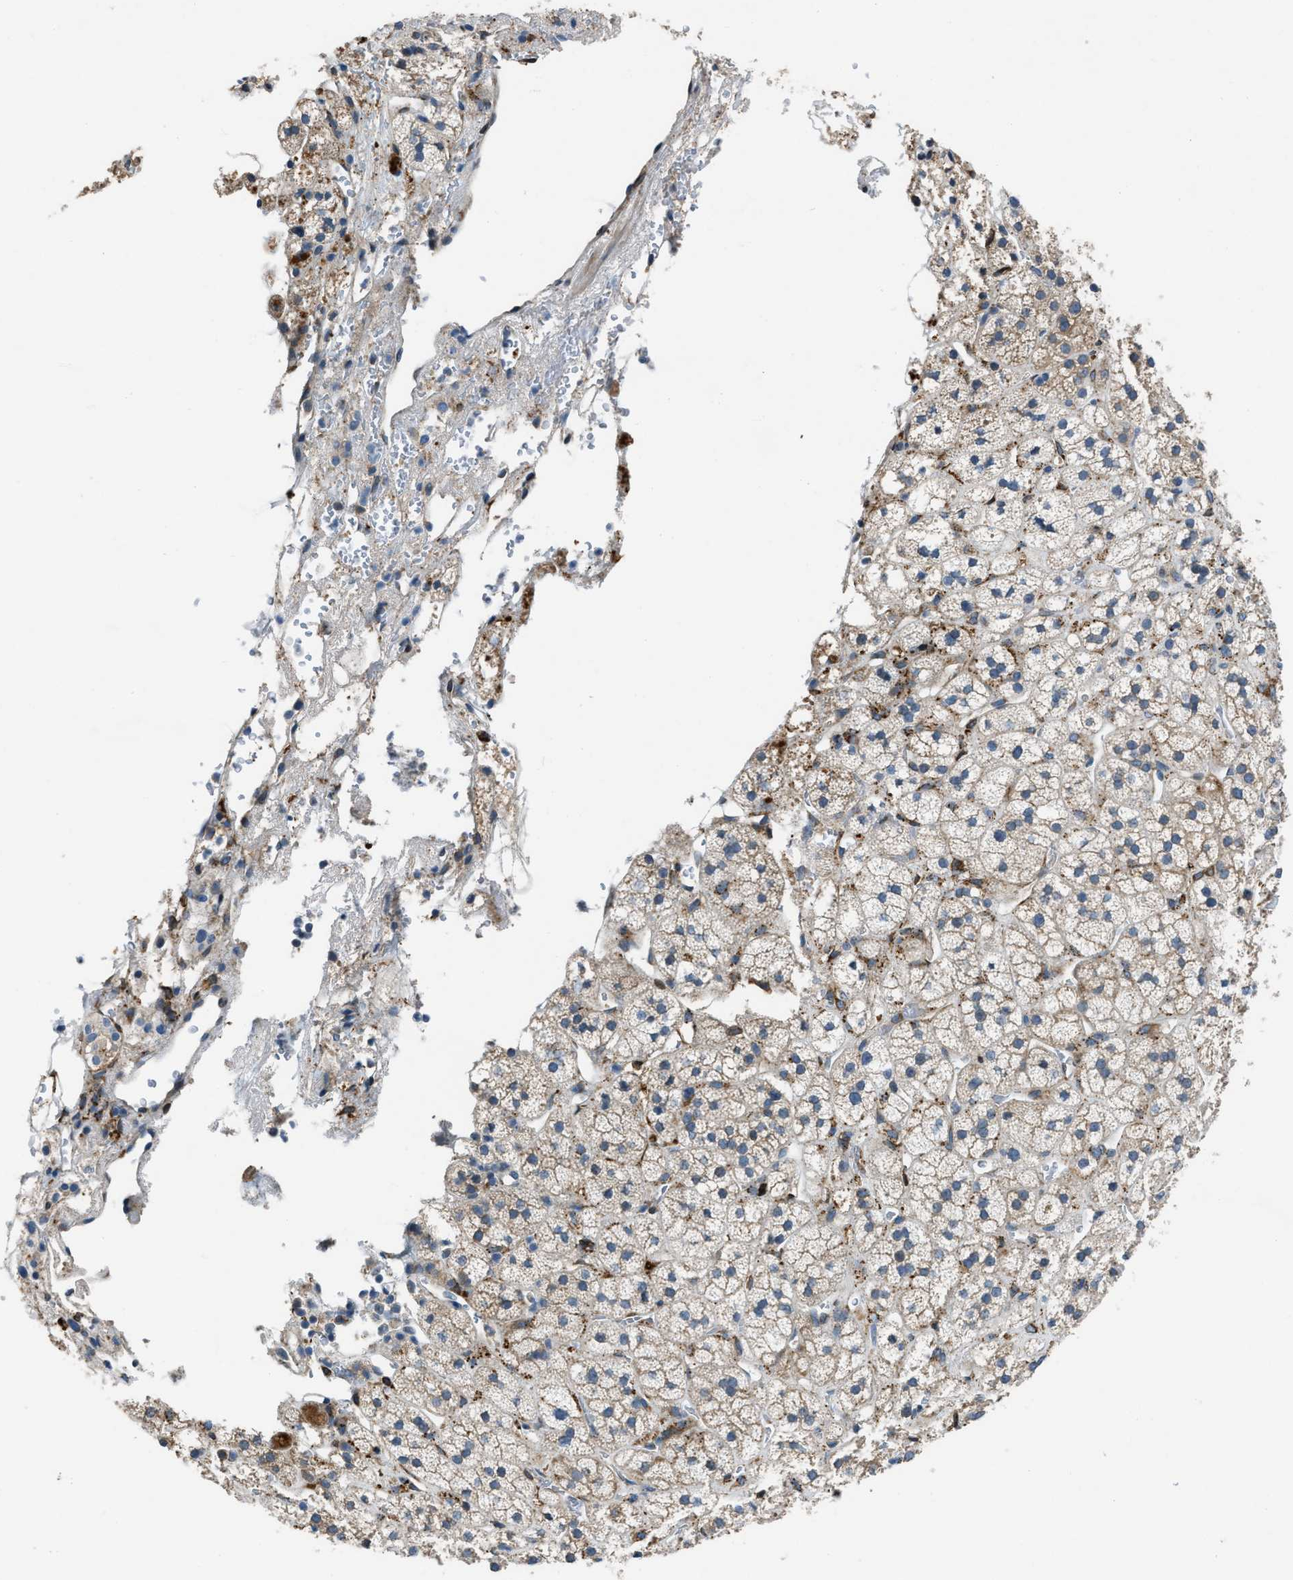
{"staining": {"intensity": "moderate", "quantity": ">75%", "location": "cytoplasmic/membranous"}, "tissue": "adrenal gland", "cell_type": "Glandular cells", "image_type": "normal", "snomed": [{"axis": "morphology", "description": "Normal tissue, NOS"}, {"axis": "topography", "description": "Adrenal gland"}], "caption": "Immunohistochemical staining of normal human adrenal gland exhibits medium levels of moderate cytoplasmic/membranous expression in approximately >75% of glandular cells.", "gene": "GGCX", "patient": {"sex": "male", "age": 56}}